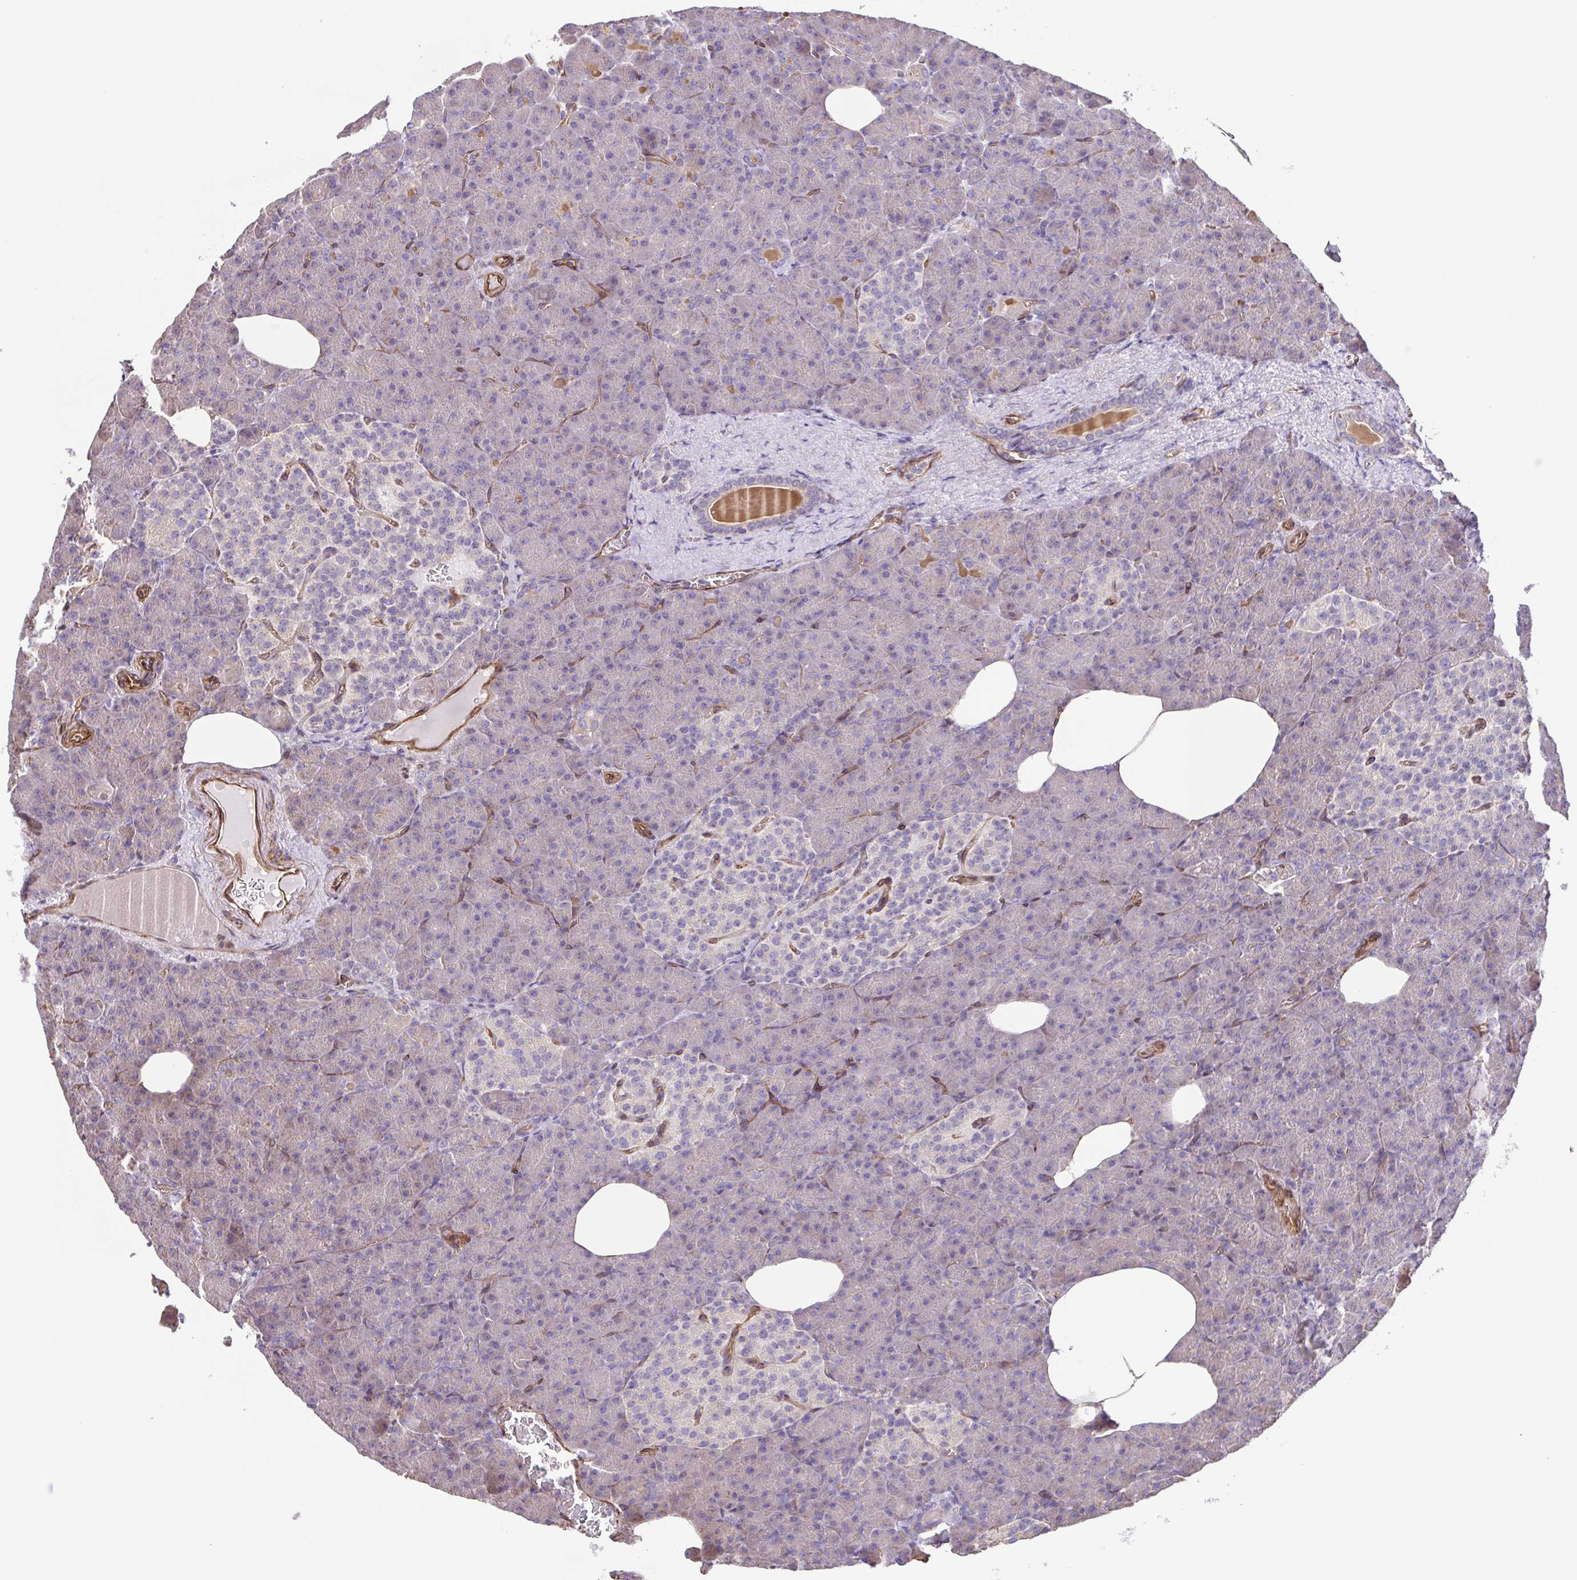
{"staining": {"intensity": "weak", "quantity": "<25%", "location": "cytoplasmic/membranous"}, "tissue": "pancreas", "cell_type": "Exocrine glandular cells", "image_type": "normal", "snomed": [{"axis": "morphology", "description": "Normal tissue, NOS"}, {"axis": "topography", "description": "Pancreas"}], "caption": "IHC of normal human pancreas displays no positivity in exocrine glandular cells. (DAB immunohistochemistry (IHC) visualized using brightfield microscopy, high magnification).", "gene": "FLT1", "patient": {"sex": "female", "age": 74}}